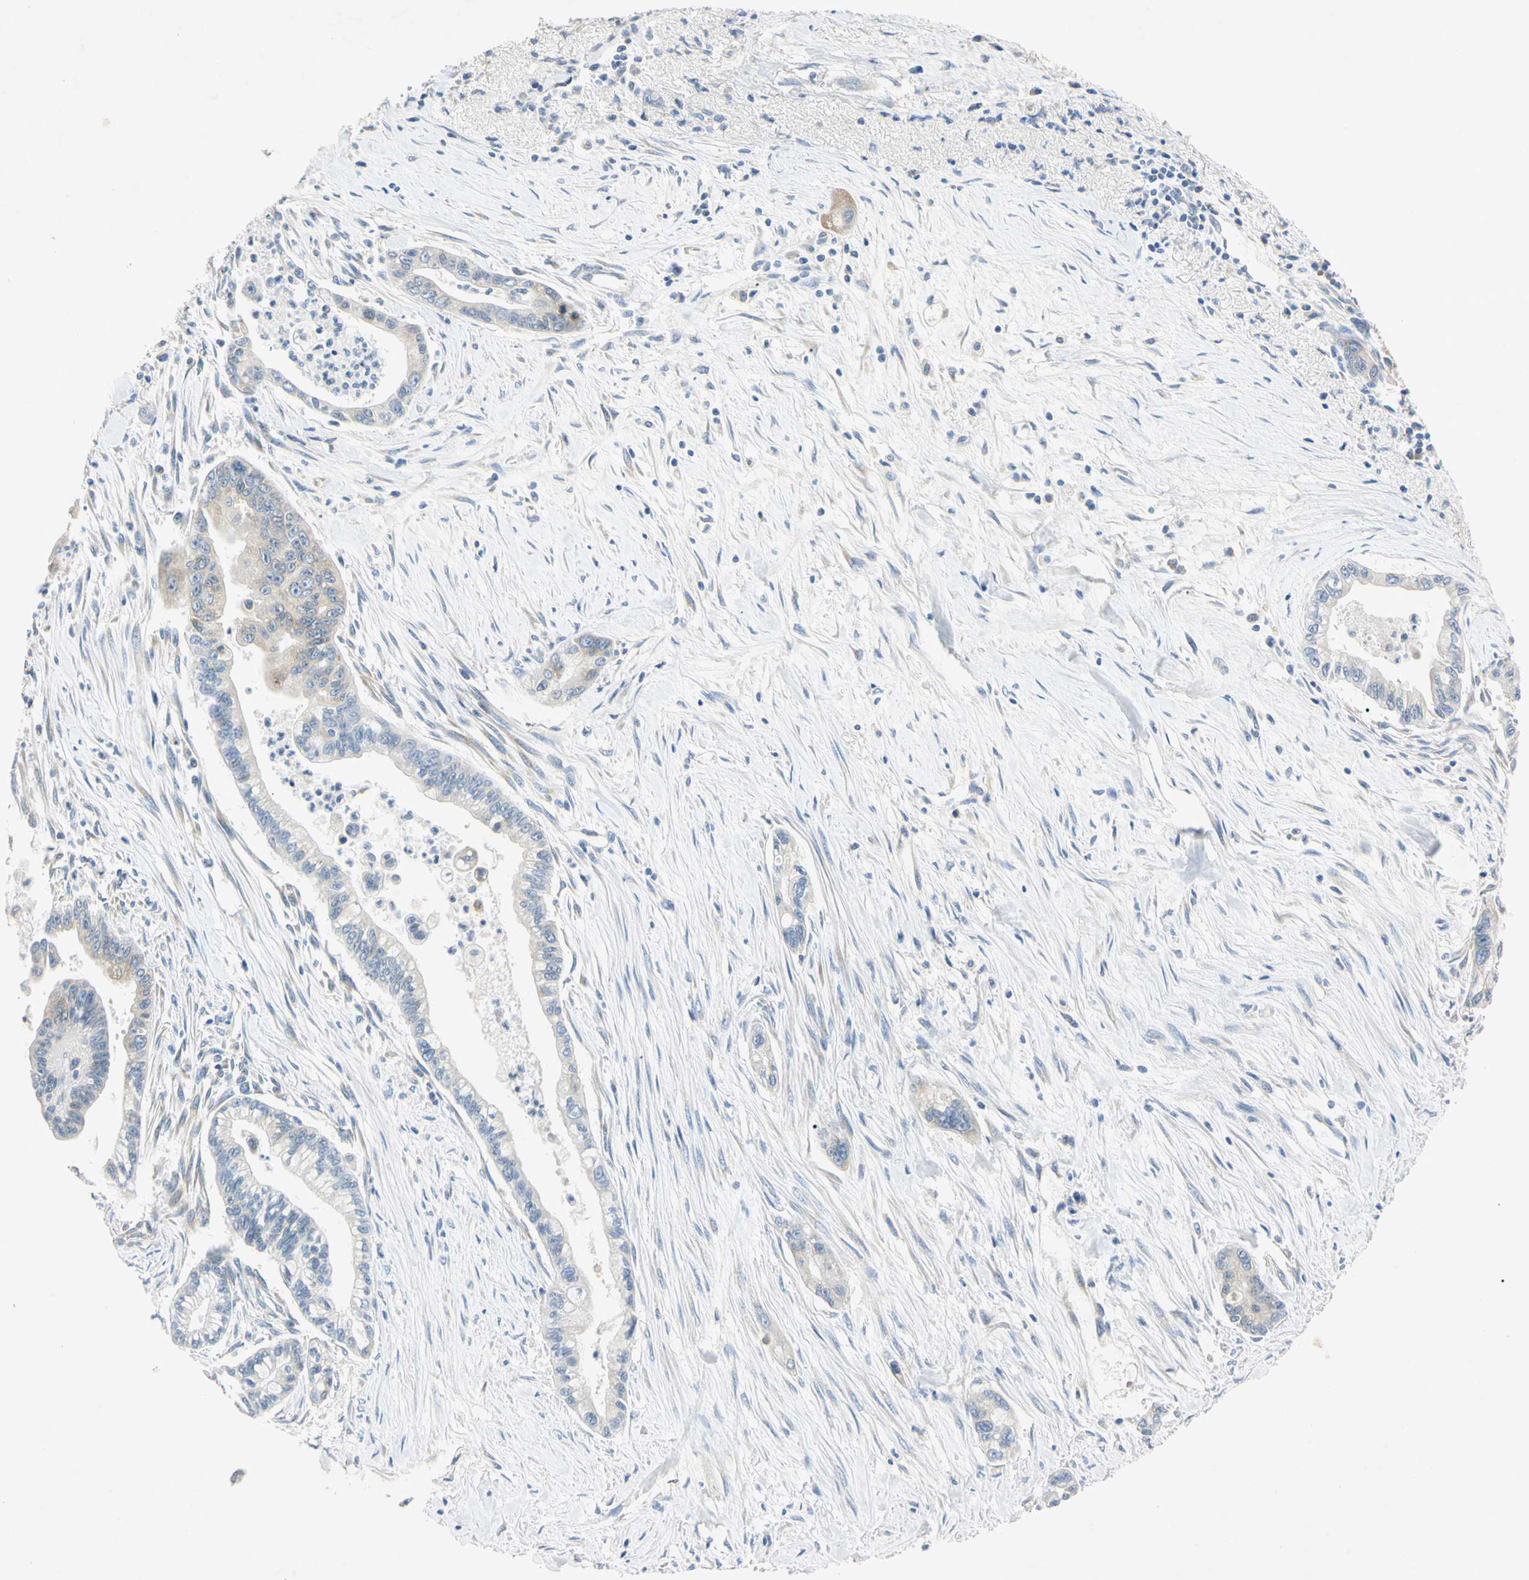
{"staining": {"intensity": "weak", "quantity": "<25%", "location": "cytoplasmic/membranous"}, "tissue": "pancreatic cancer", "cell_type": "Tumor cells", "image_type": "cancer", "snomed": [{"axis": "morphology", "description": "Adenocarcinoma, NOS"}, {"axis": "topography", "description": "Pancreas"}], "caption": "The micrograph shows no staining of tumor cells in pancreatic adenocarcinoma. (Brightfield microscopy of DAB immunohistochemistry (IHC) at high magnification).", "gene": "DNAJB12", "patient": {"sex": "male", "age": 70}}